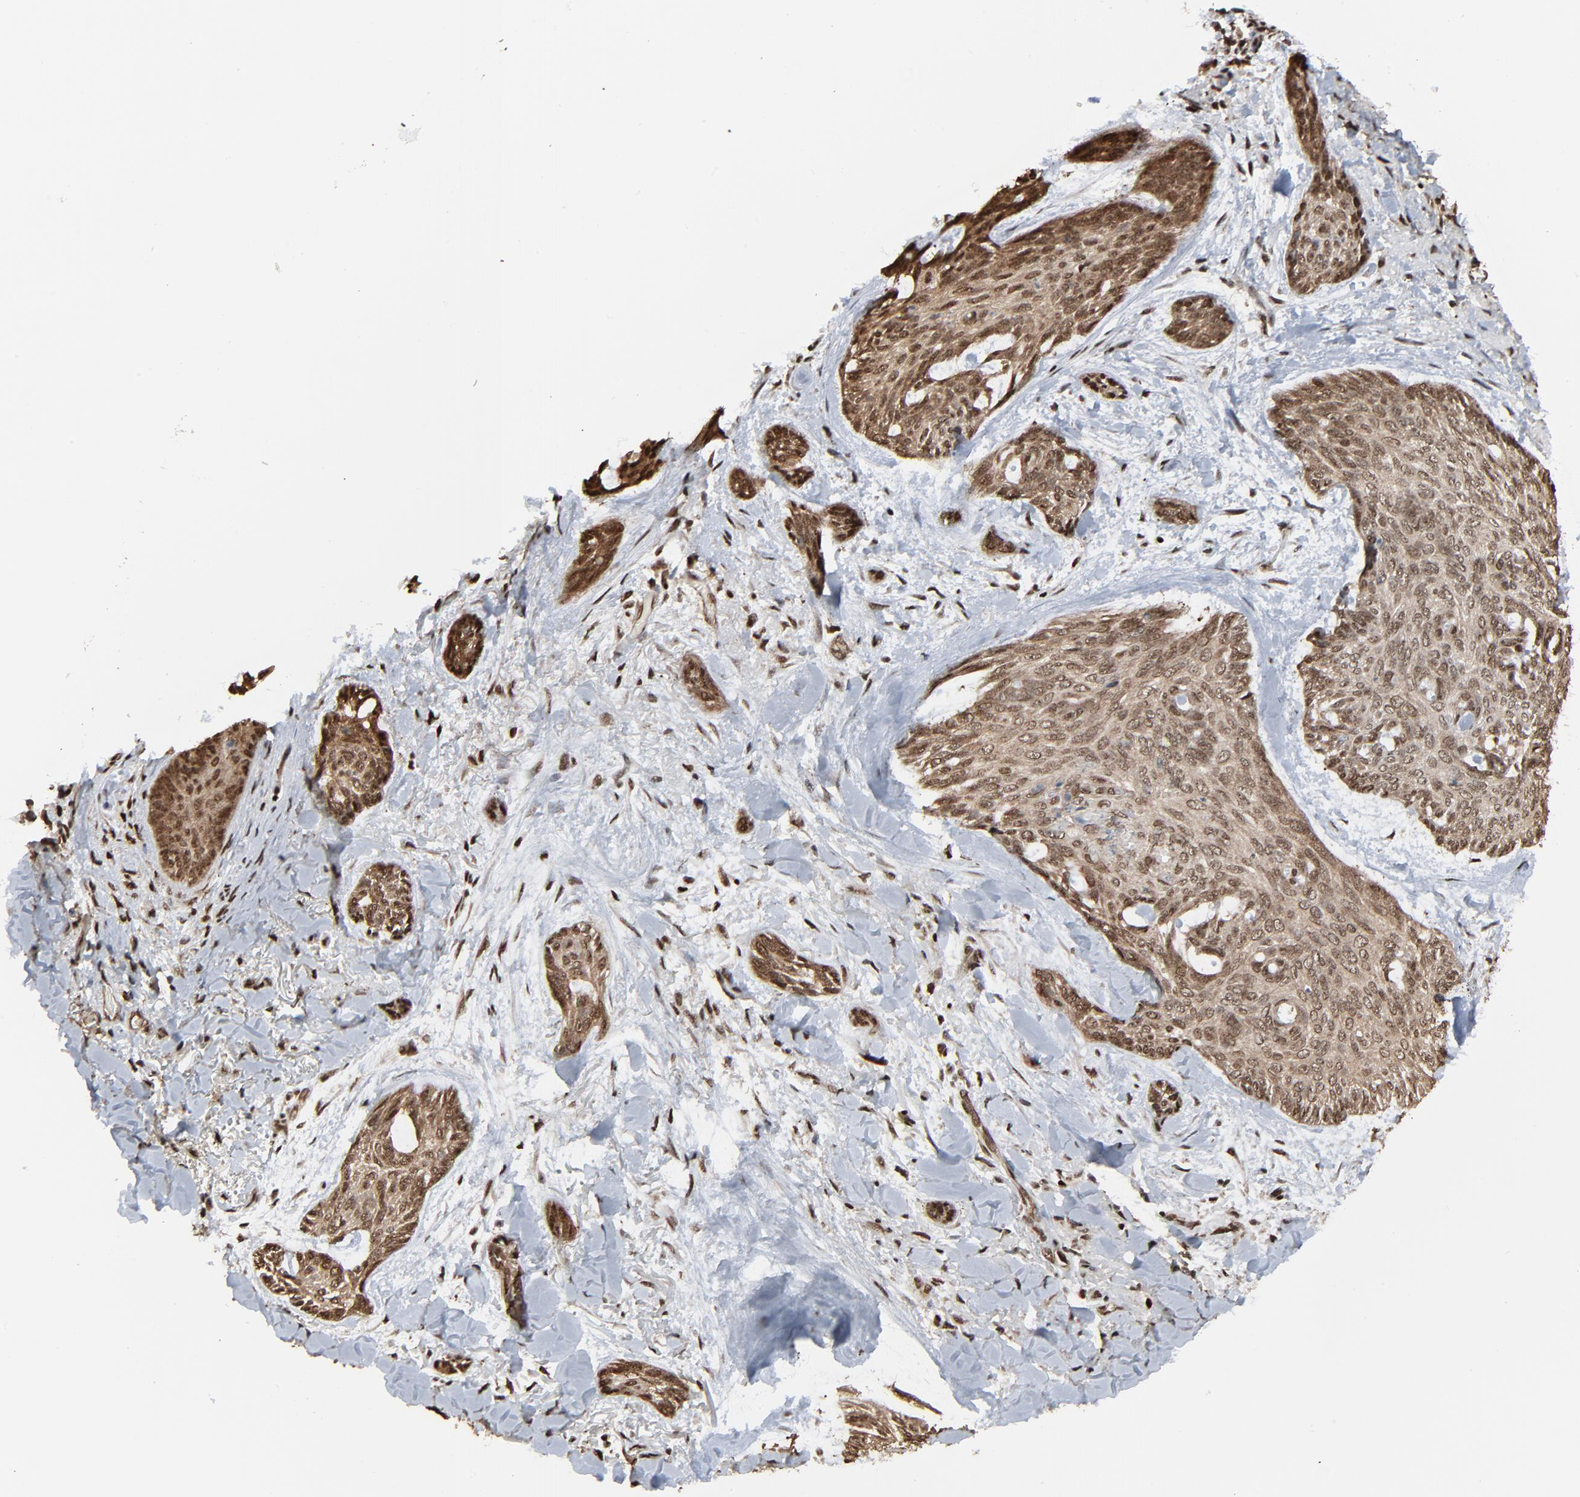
{"staining": {"intensity": "moderate", "quantity": ">75%", "location": "cytoplasmic/membranous,nuclear"}, "tissue": "skin cancer", "cell_type": "Tumor cells", "image_type": "cancer", "snomed": [{"axis": "morphology", "description": "Normal tissue, NOS"}, {"axis": "morphology", "description": "Basal cell carcinoma"}, {"axis": "topography", "description": "Skin"}], "caption": "Immunohistochemical staining of human skin basal cell carcinoma shows moderate cytoplasmic/membranous and nuclear protein staining in approximately >75% of tumor cells. The staining was performed using DAB (3,3'-diaminobenzidine), with brown indicating positive protein expression. Nuclei are stained blue with hematoxylin.", "gene": "MEIS2", "patient": {"sex": "female", "age": 71}}